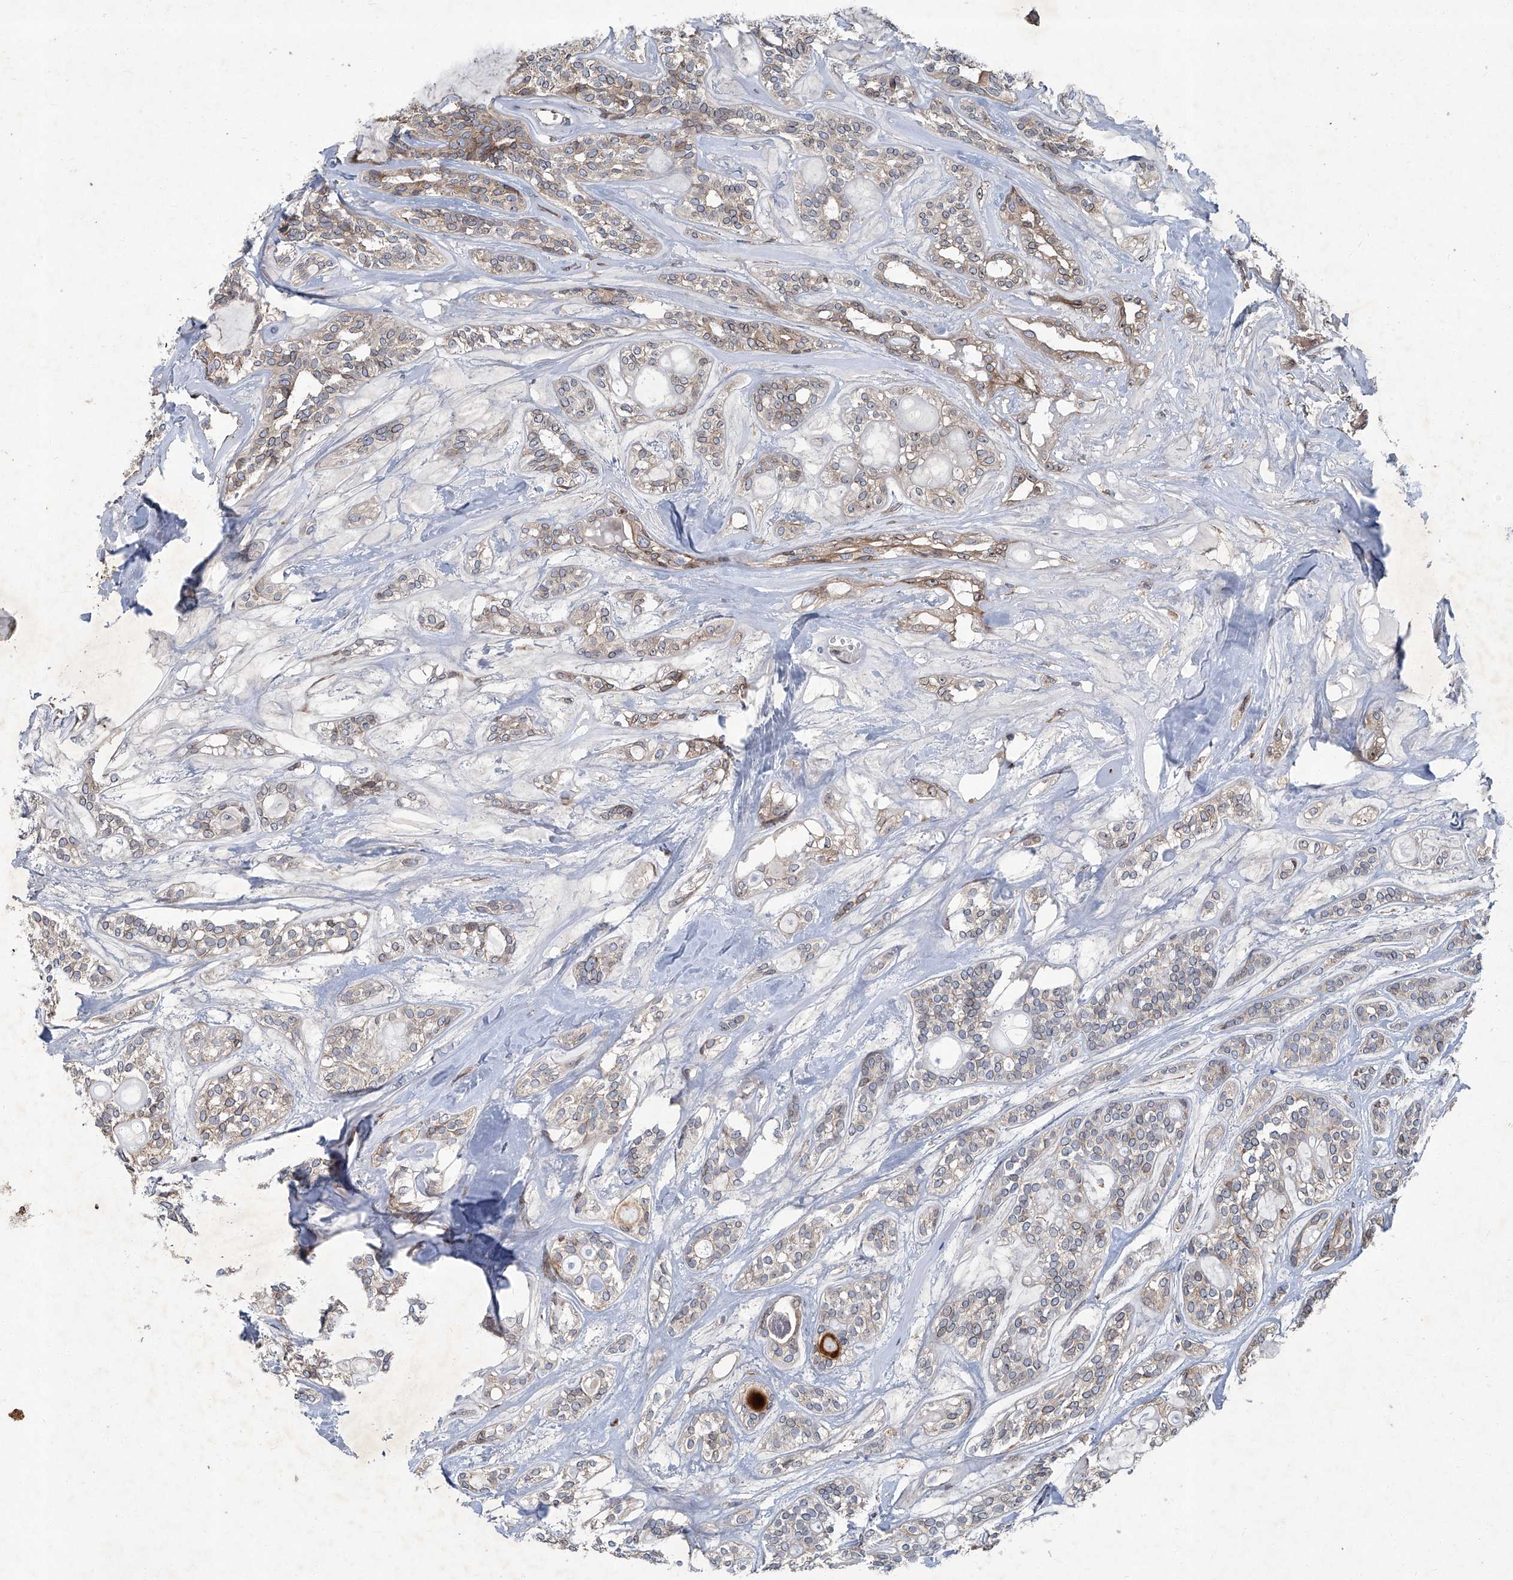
{"staining": {"intensity": "weak", "quantity": "<25%", "location": "cytoplasmic/membranous"}, "tissue": "head and neck cancer", "cell_type": "Tumor cells", "image_type": "cancer", "snomed": [{"axis": "morphology", "description": "Adenocarcinoma, NOS"}, {"axis": "topography", "description": "Head-Neck"}], "caption": "Protein analysis of head and neck cancer shows no significant positivity in tumor cells.", "gene": "GPR132", "patient": {"sex": "male", "age": 66}}